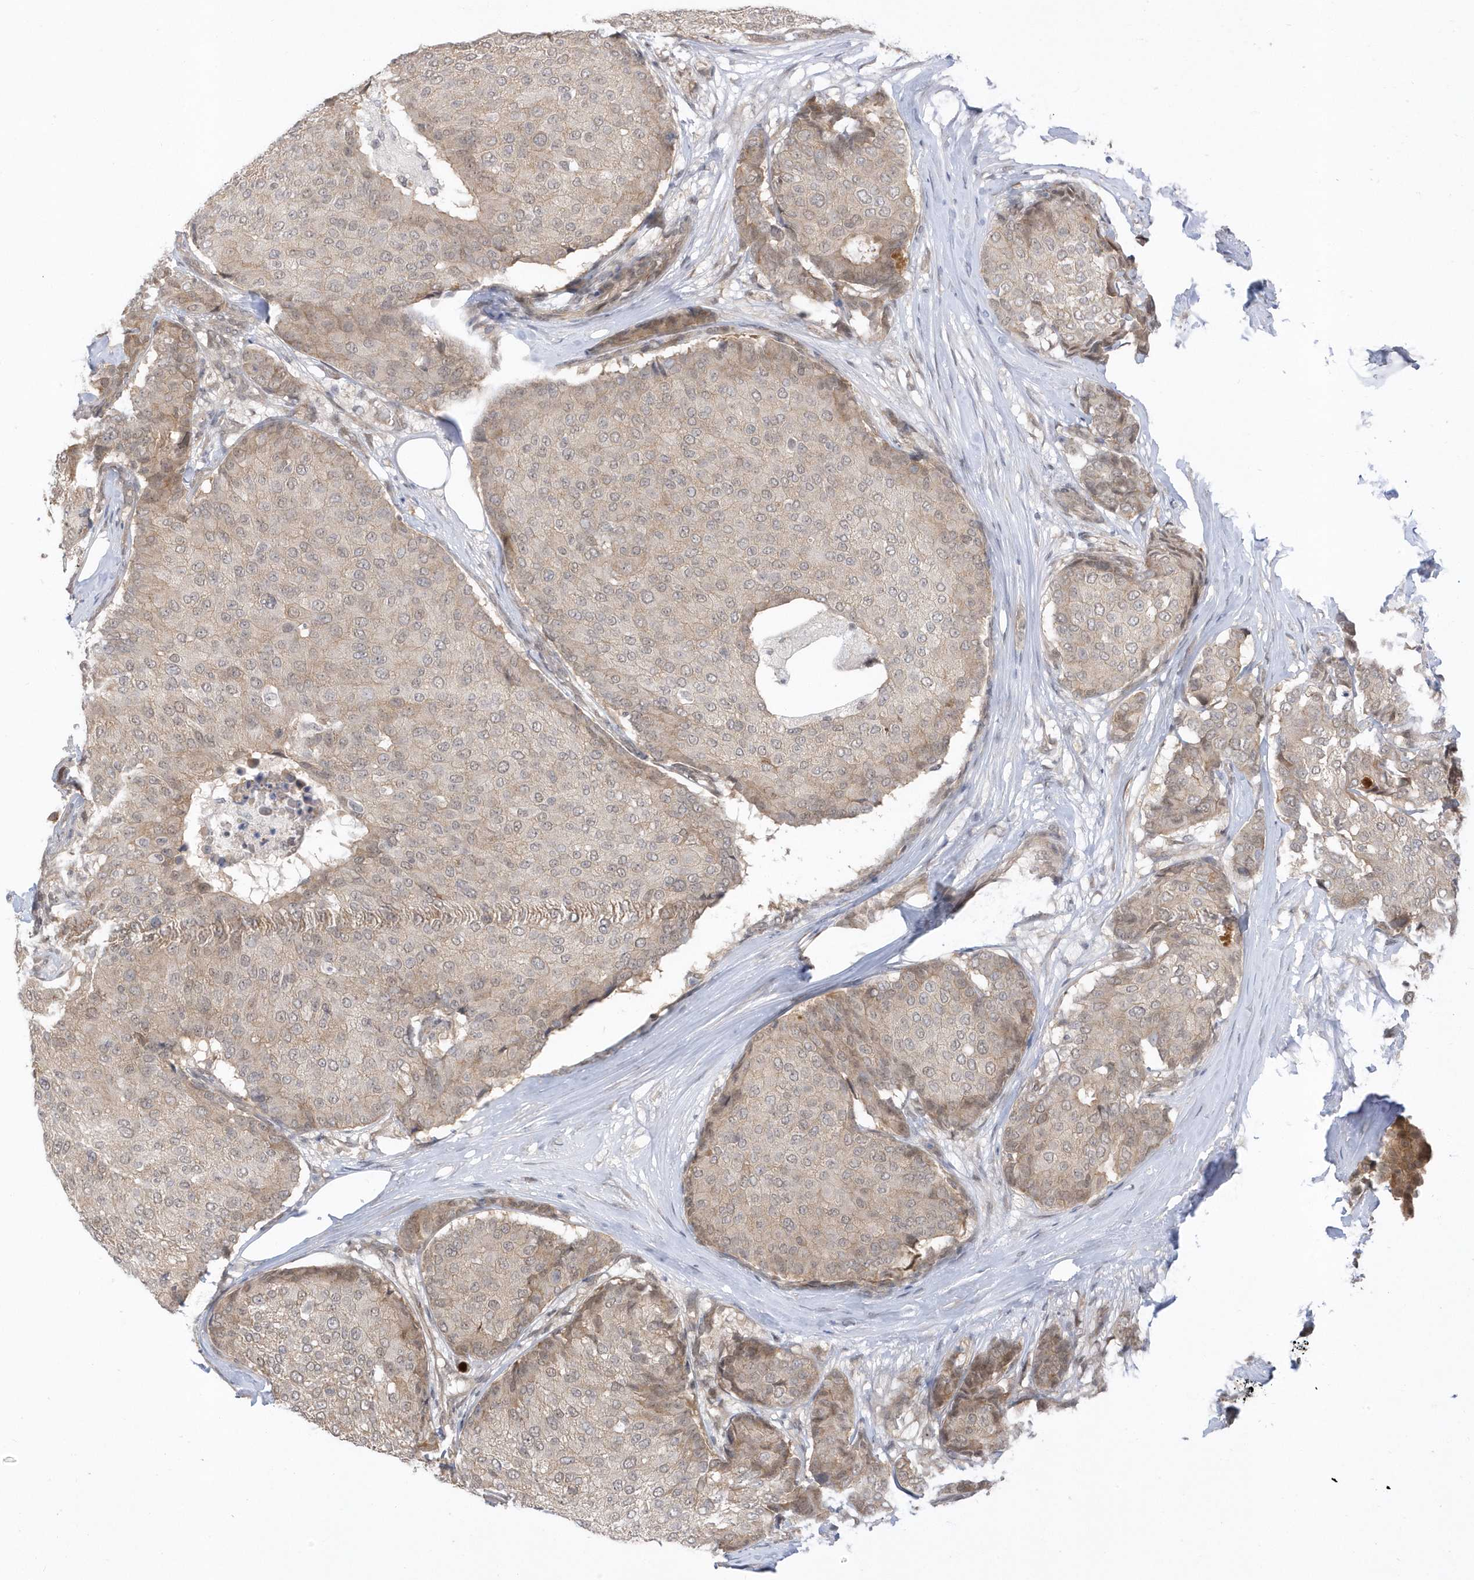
{"staining": {"intensity": "weak", "quantity": "<25%", "location": "cytoplasmic/membranous"}, "tissue": "breast cancer", "cell_type": "Tumor cells", "image_type": "cancer", "snomed": [{"axis": "morphology", "description": "Duct carcinoma"}, {"axis": "topography", "description": "Breast"}], "caption": "The photomicrograph demonstrates no staining of tumor cells in breast intraductal carcinoma.", "gene": "USP53", "patient": {"sex": "female", "age": 75}}